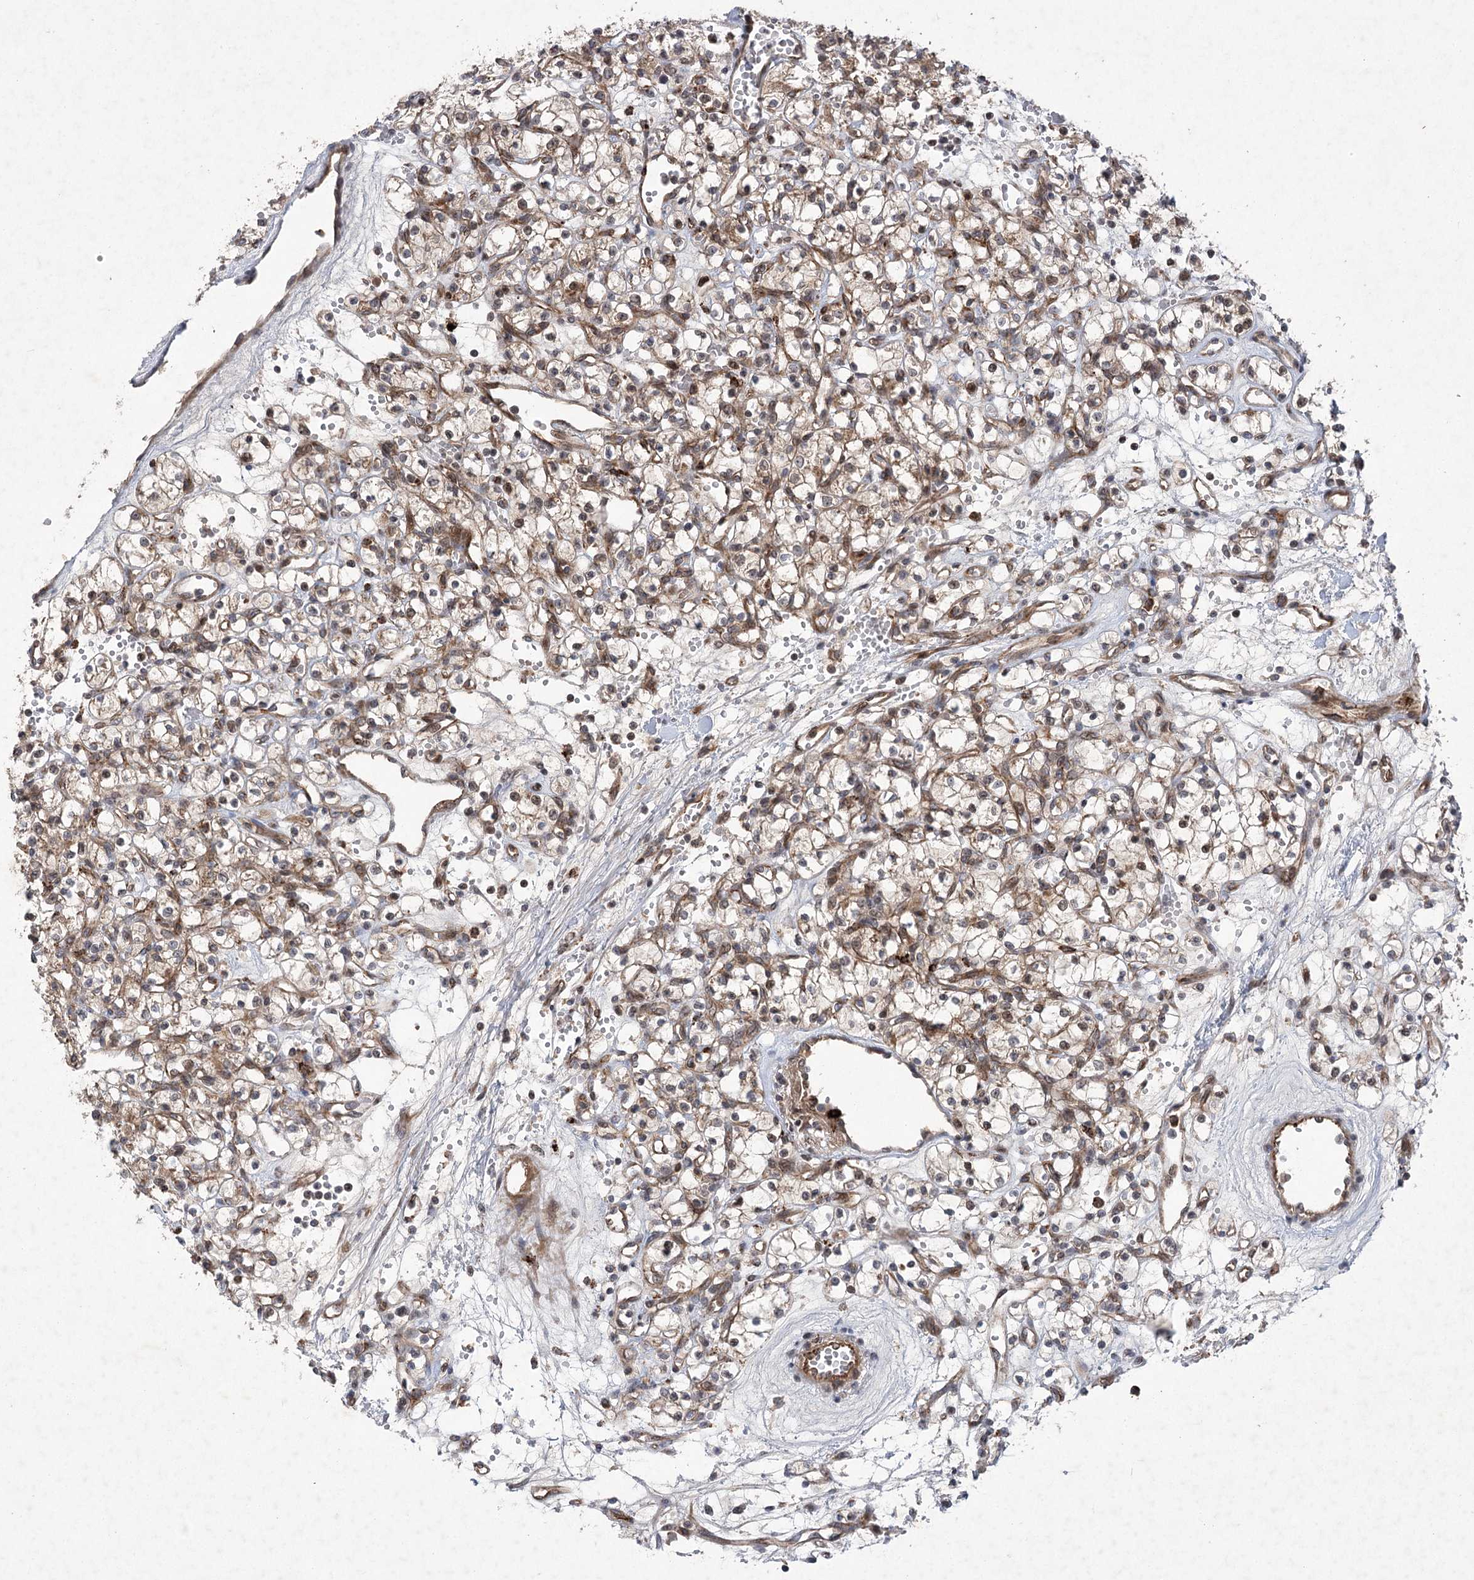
{"staining": {"intensity": "moderate", "quantity": "25%-75%", "location": "cytoplasmic/membranous"}, "tissue": "renal cancer", "cell_type": "Tumor cells", "image_type": "cancer", "snomed": [{"axis": "morphology", "description": "Adenocarcinoma, NOS"}, {"axis": "topography", "description": "Kidney"}], "caption": "The micrograph reveals a brown stain indicating the presence of a protein in the cytoplasmic/membranous of tumor cells in renal adenocarcinoma.", "gene": "METTL24", "patient": {"sex": "female", "age": 59}}